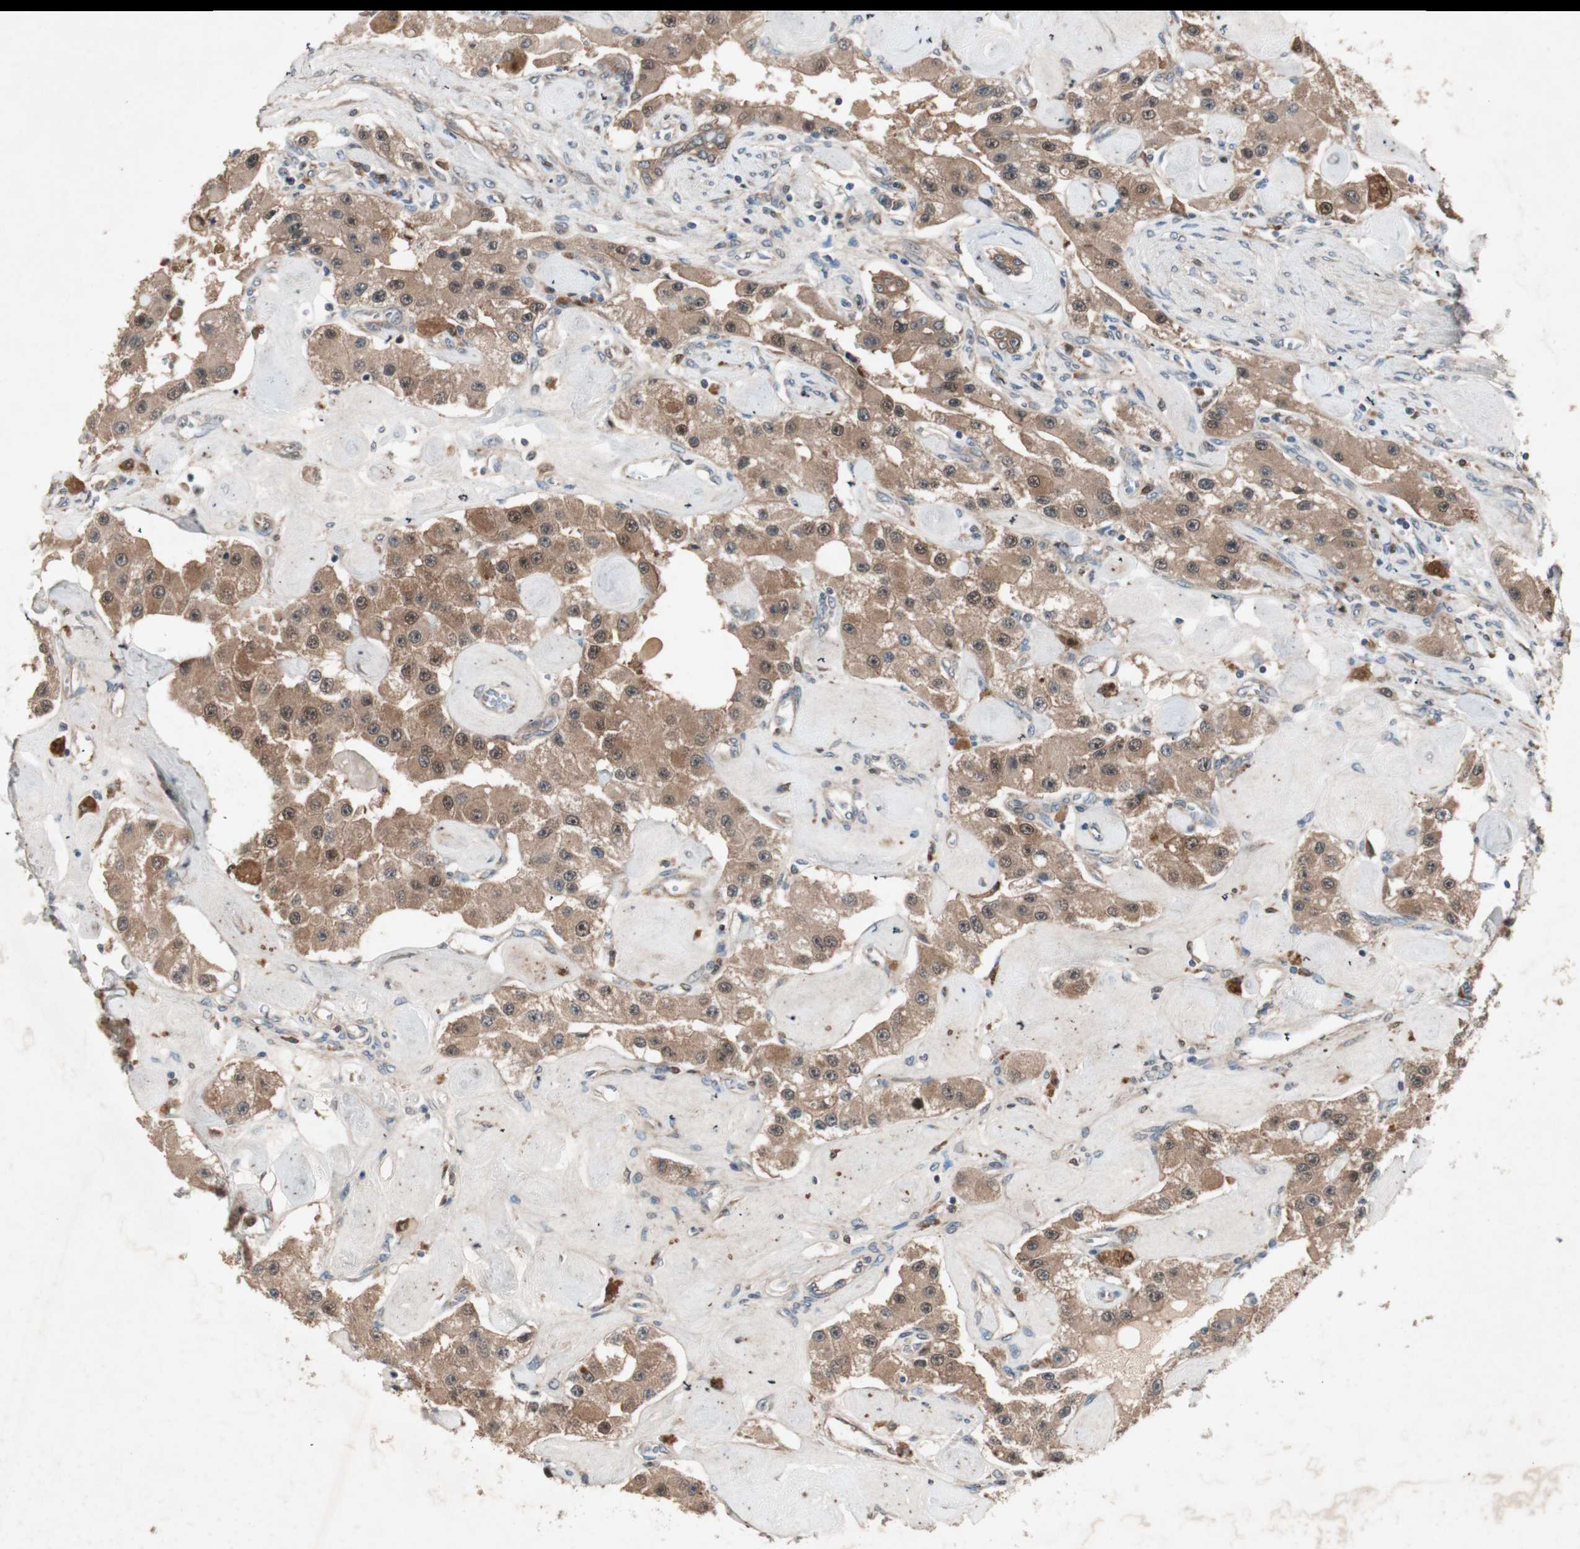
{"staining": {"intensity": "moderate", "quantity": ">75%", "location": "cytoplasmic/membranous"}, "tissue": "carcinoid", "cell_type": "Tumor cells", "image_type": "cancer", "snomed": [{"axis": "morphology", "description": "Carcinoid, malignant, NOS"}, {"axis": "topography", "description": "Pancreas"}], "caption": "Moderate cytoplasmic/membranous protein staining is identified in approximately >75% of tumor cells in malignant carcinoid.", "gene": "SDSL", "patient": {"sex": "male", "age": 41}}